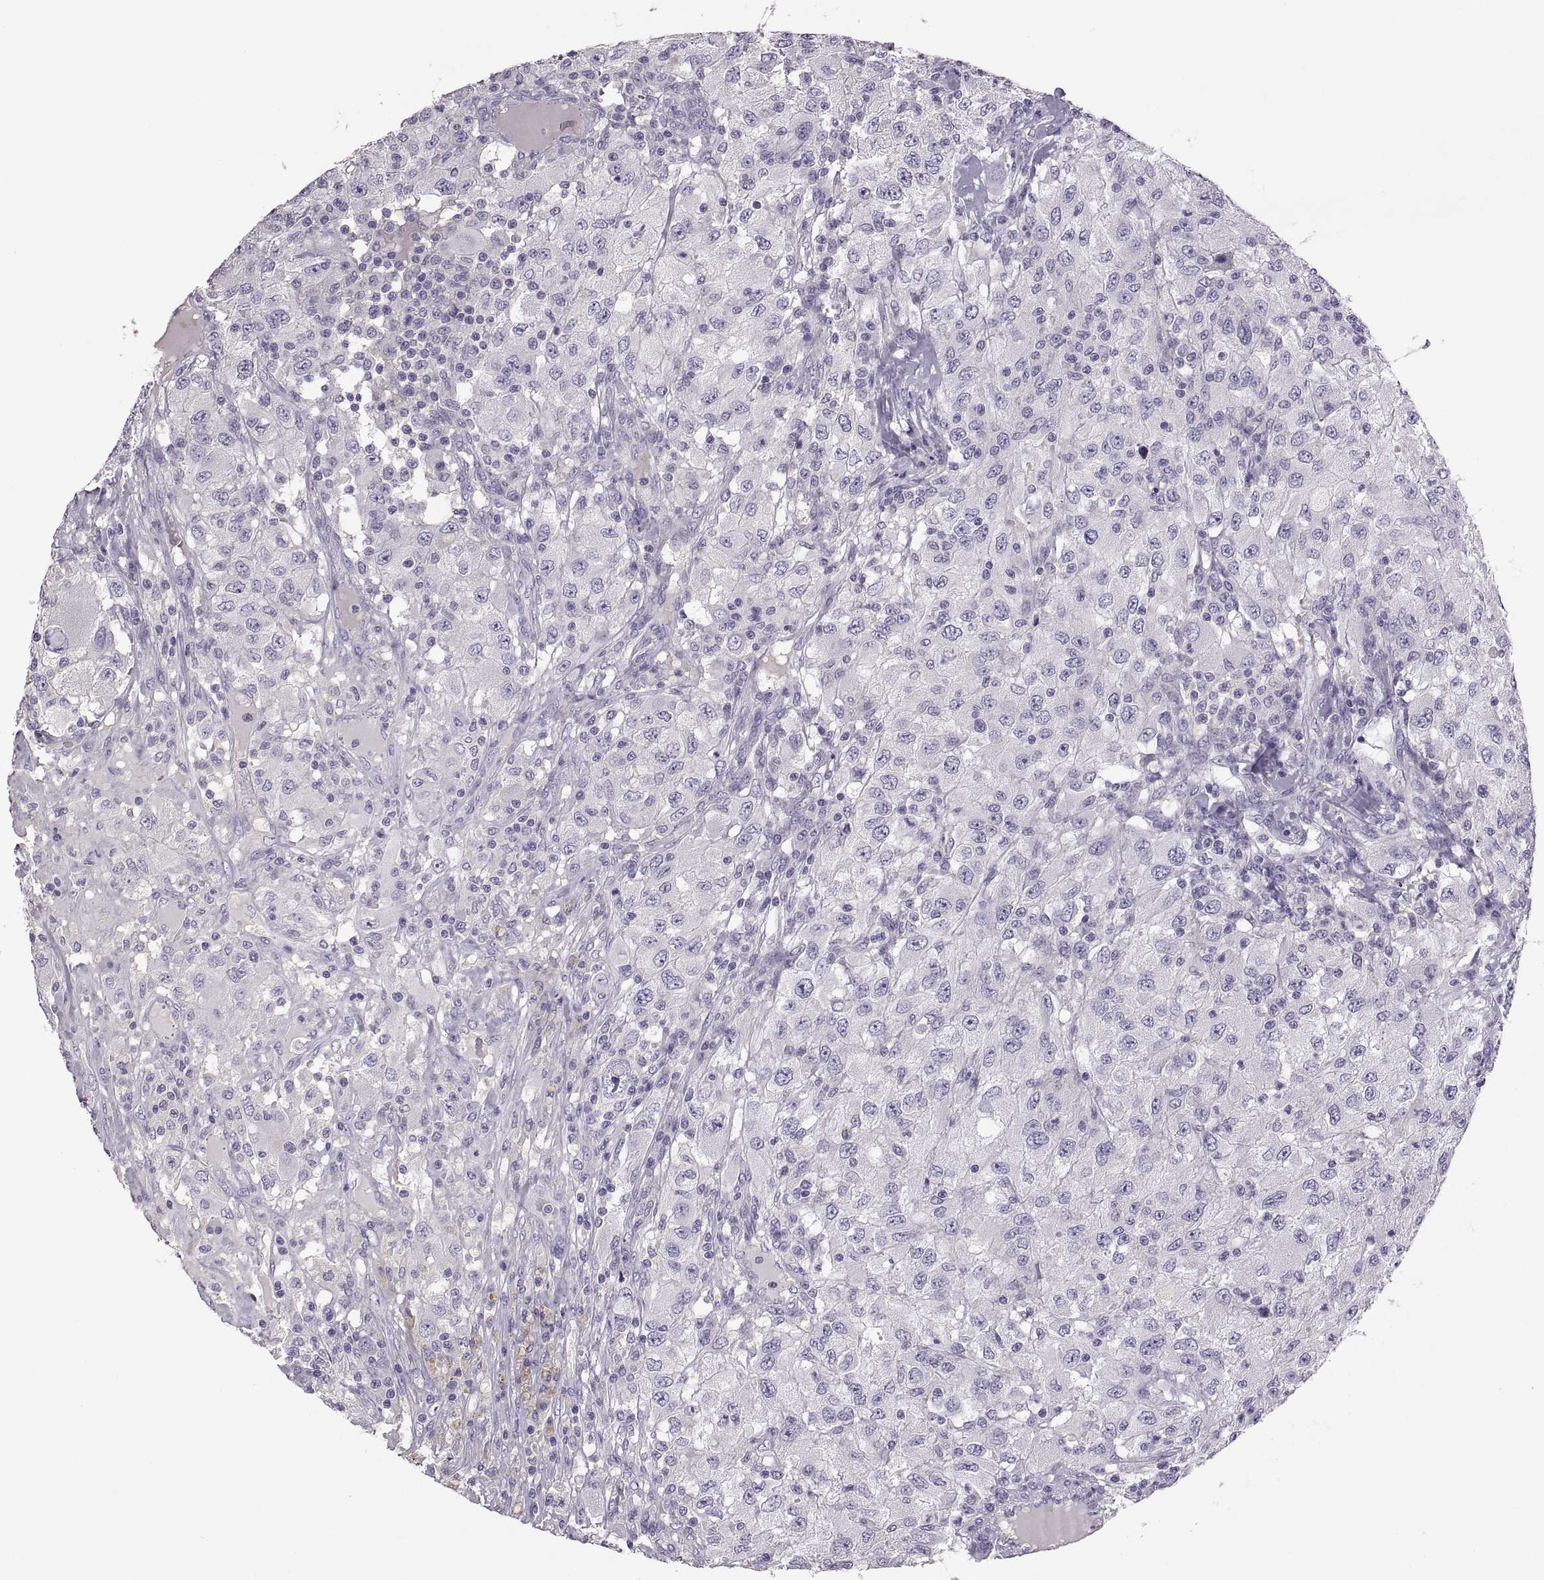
{"staining": {"intensity": "negative", "quantity": "none", "location": "none"}, "tissue": "renal cancer", "cell_type": "Tumor cells", "image_type": "cancer", "snomed": [{"axis": "morphology", "description": "Adenocarcinoma, NOS"}, {"axis": "topography", "description": "Kidney"}], "caption": "A photomicrograph of human renal cancer (adenocarcinoma) is negative for staining in tumor cells. The staining was performed using DAB (3,3'-diaminobenzidine) to visualize the protein expression in brown, while the nuclei were stained in blue with hematoxylin (Magnification: 20x).", "gene": "TBX19", "patient": {"sex": "female", "age": 67}}